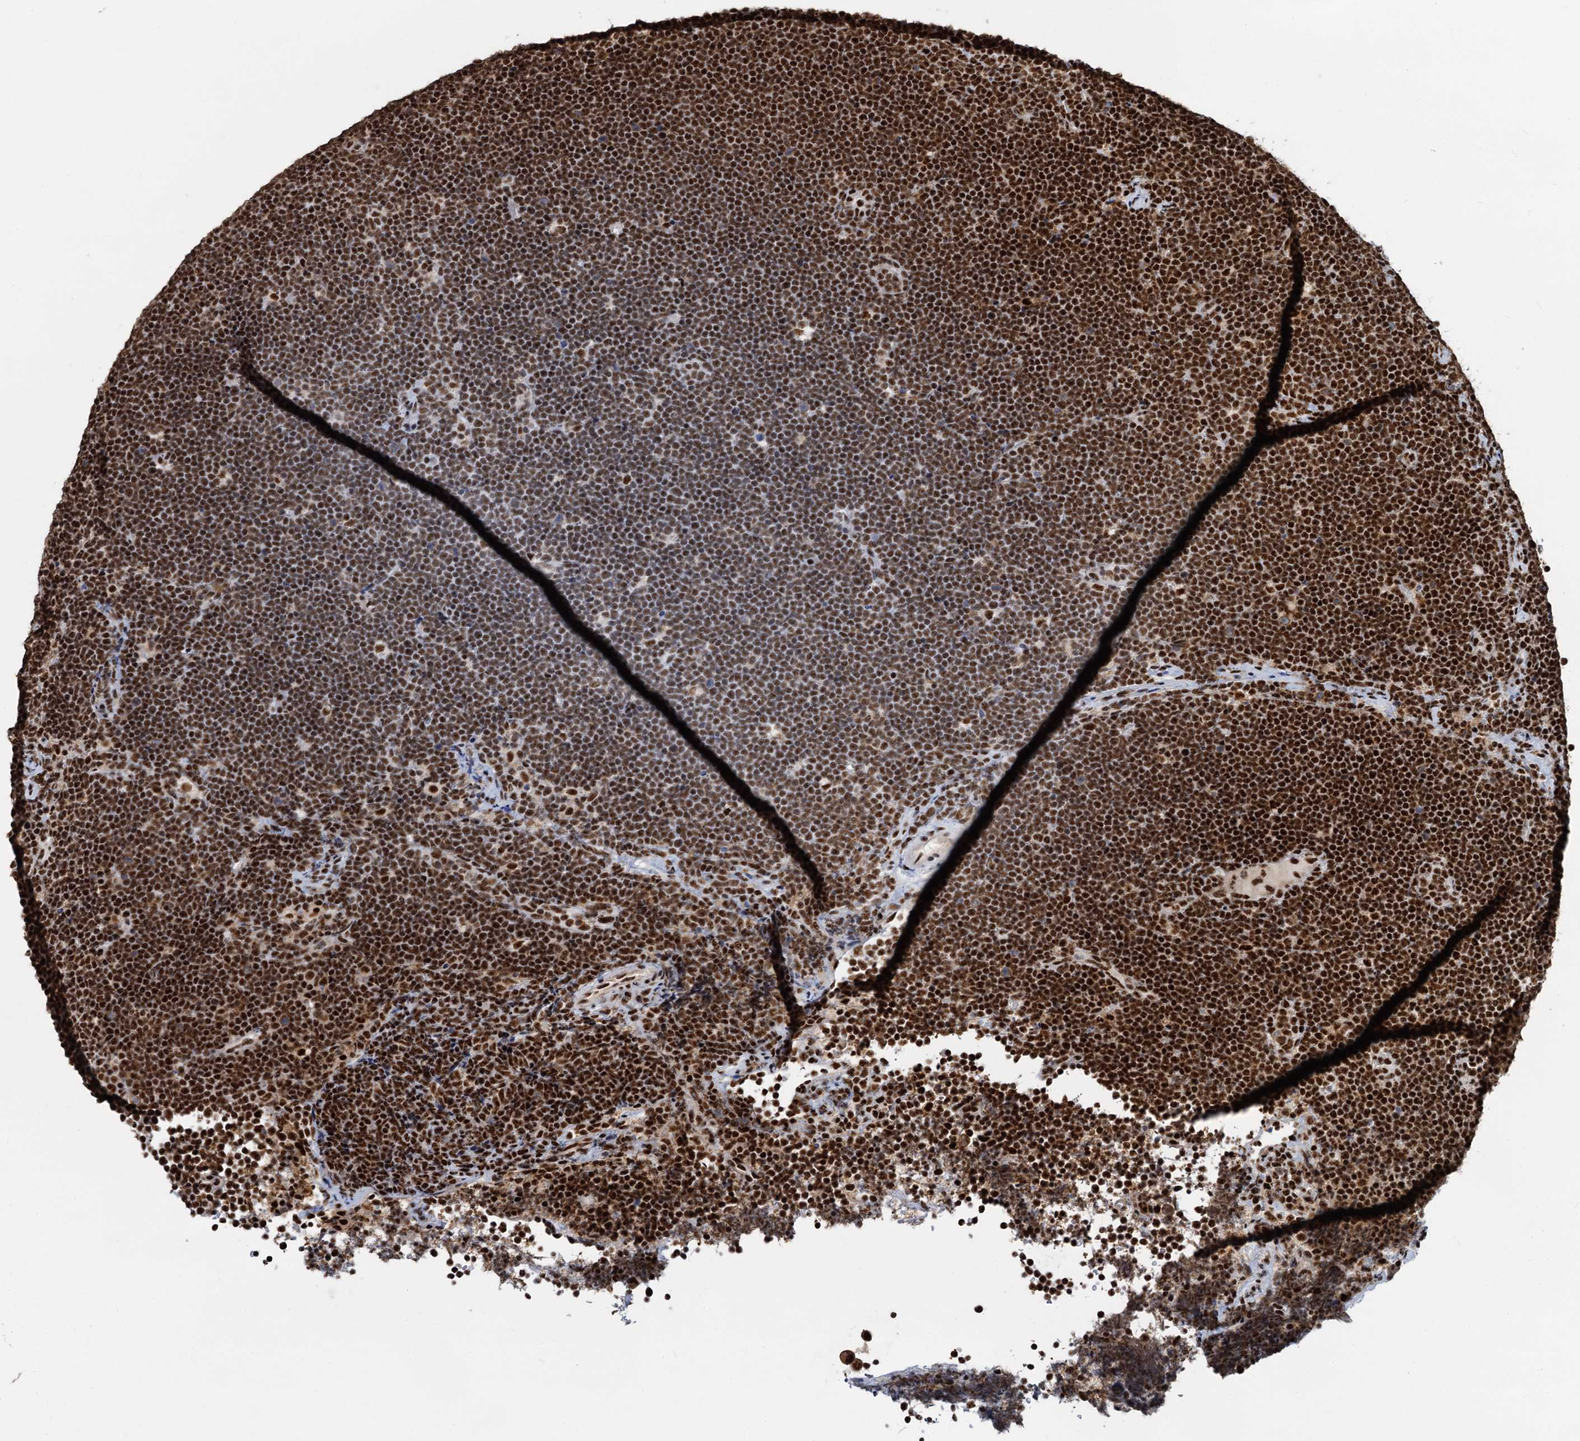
{"staining": {"intensity": "strong", "quantity": ">75%", "location": "nuclear"}, "tissue": "lymphoma", "cell_type": "Tumor cells", "image_type": "cancer", "snomed": [{"axis": "morphology", "description": "Malignant lymphoma, non-Hodgkin's type, High grade"}, {"axis": "topography", "description": "Lymph node"}], "caption": "The immunohistochemical stain labels strong nuclear expression in tumor cells of lymphoma tissue.", "gene": "RBM26", "patient": {"sex": "male", "age": 13}}